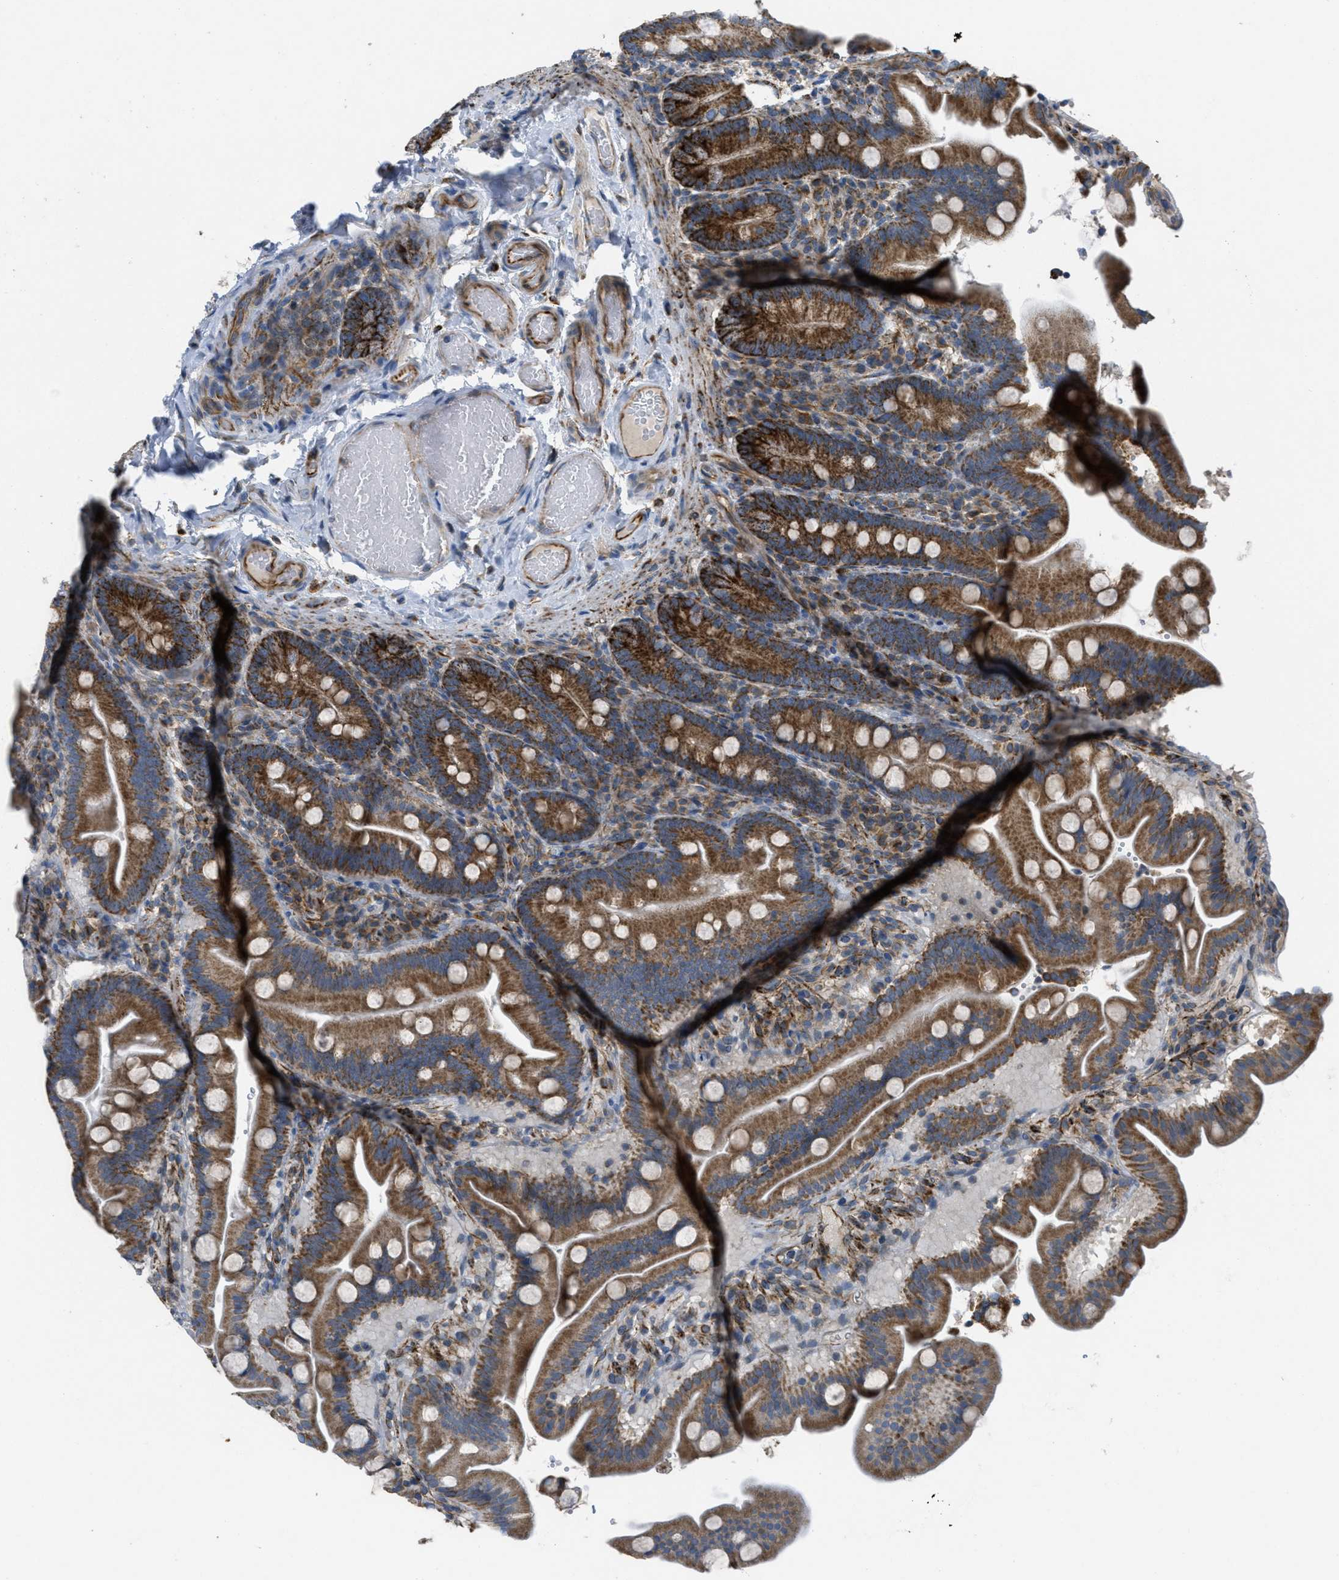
{"staining": {"intensity": "moderate", "quantity": ">75%", "location": "cytoplasmic/membranous"}, "tissue": "duodenum", "cell_type": "Glandular cells", "image_type": "normal", "snomed": [{"axis": "morphology", "description": "Normal tissue, NOS"}, {"axis": "topography", "description": "Duodenum"}], "caption": "Glandular cells exhibit medium levels of moderate cytoplasmic/membranous positivity in about >75% of cells in benign human duodenum. (DAB (3,3'-diaminobenzidine) = brown stain, brightfield microscopy at high magnification).", "gene": "BTN3A1", "patient": {"sex": "male", "age": 54}}